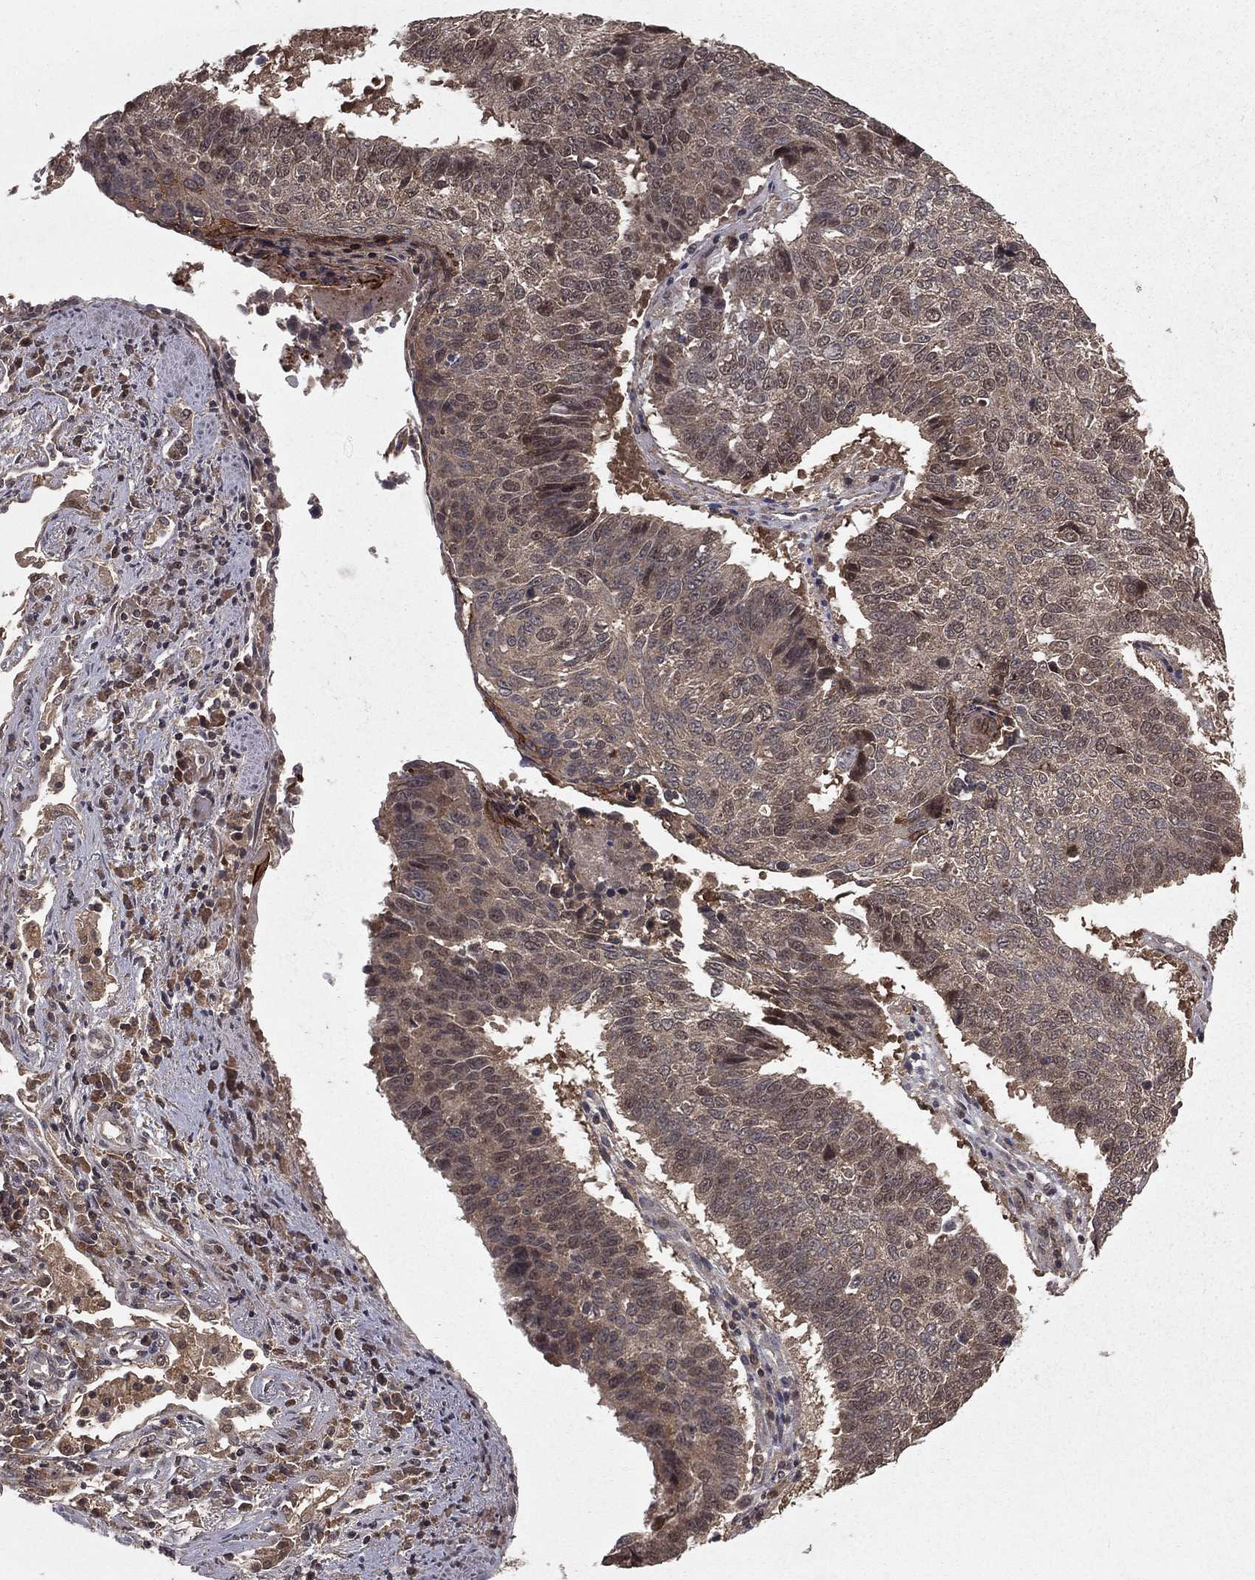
{"staining": {"intensity": "strong", "quantity": "<25%", "location": "cytoplasmic/membranous"}, "tissue": "lung cancer", "cell_type": "Tumor cells", "image_type": "cancer", "snomed": [{"axis": "morphology", "description": "Squamous cell carcinoma, NOS"}, {"axis": "topography", "description": "Lung"}], "caption": "Immunohistochemistry (IHC) (DAB) staining of human lung cancer displays strong cytoplasmic/membranous protein expression in approximately <25% of tumor cells. (DAB (3,3'-diaminobenzidine) IHC, brown staining for protein, blue staining for nuclei).", "gene": "ZDHHC15", "patient": {"sex": "male", "age": 73}}